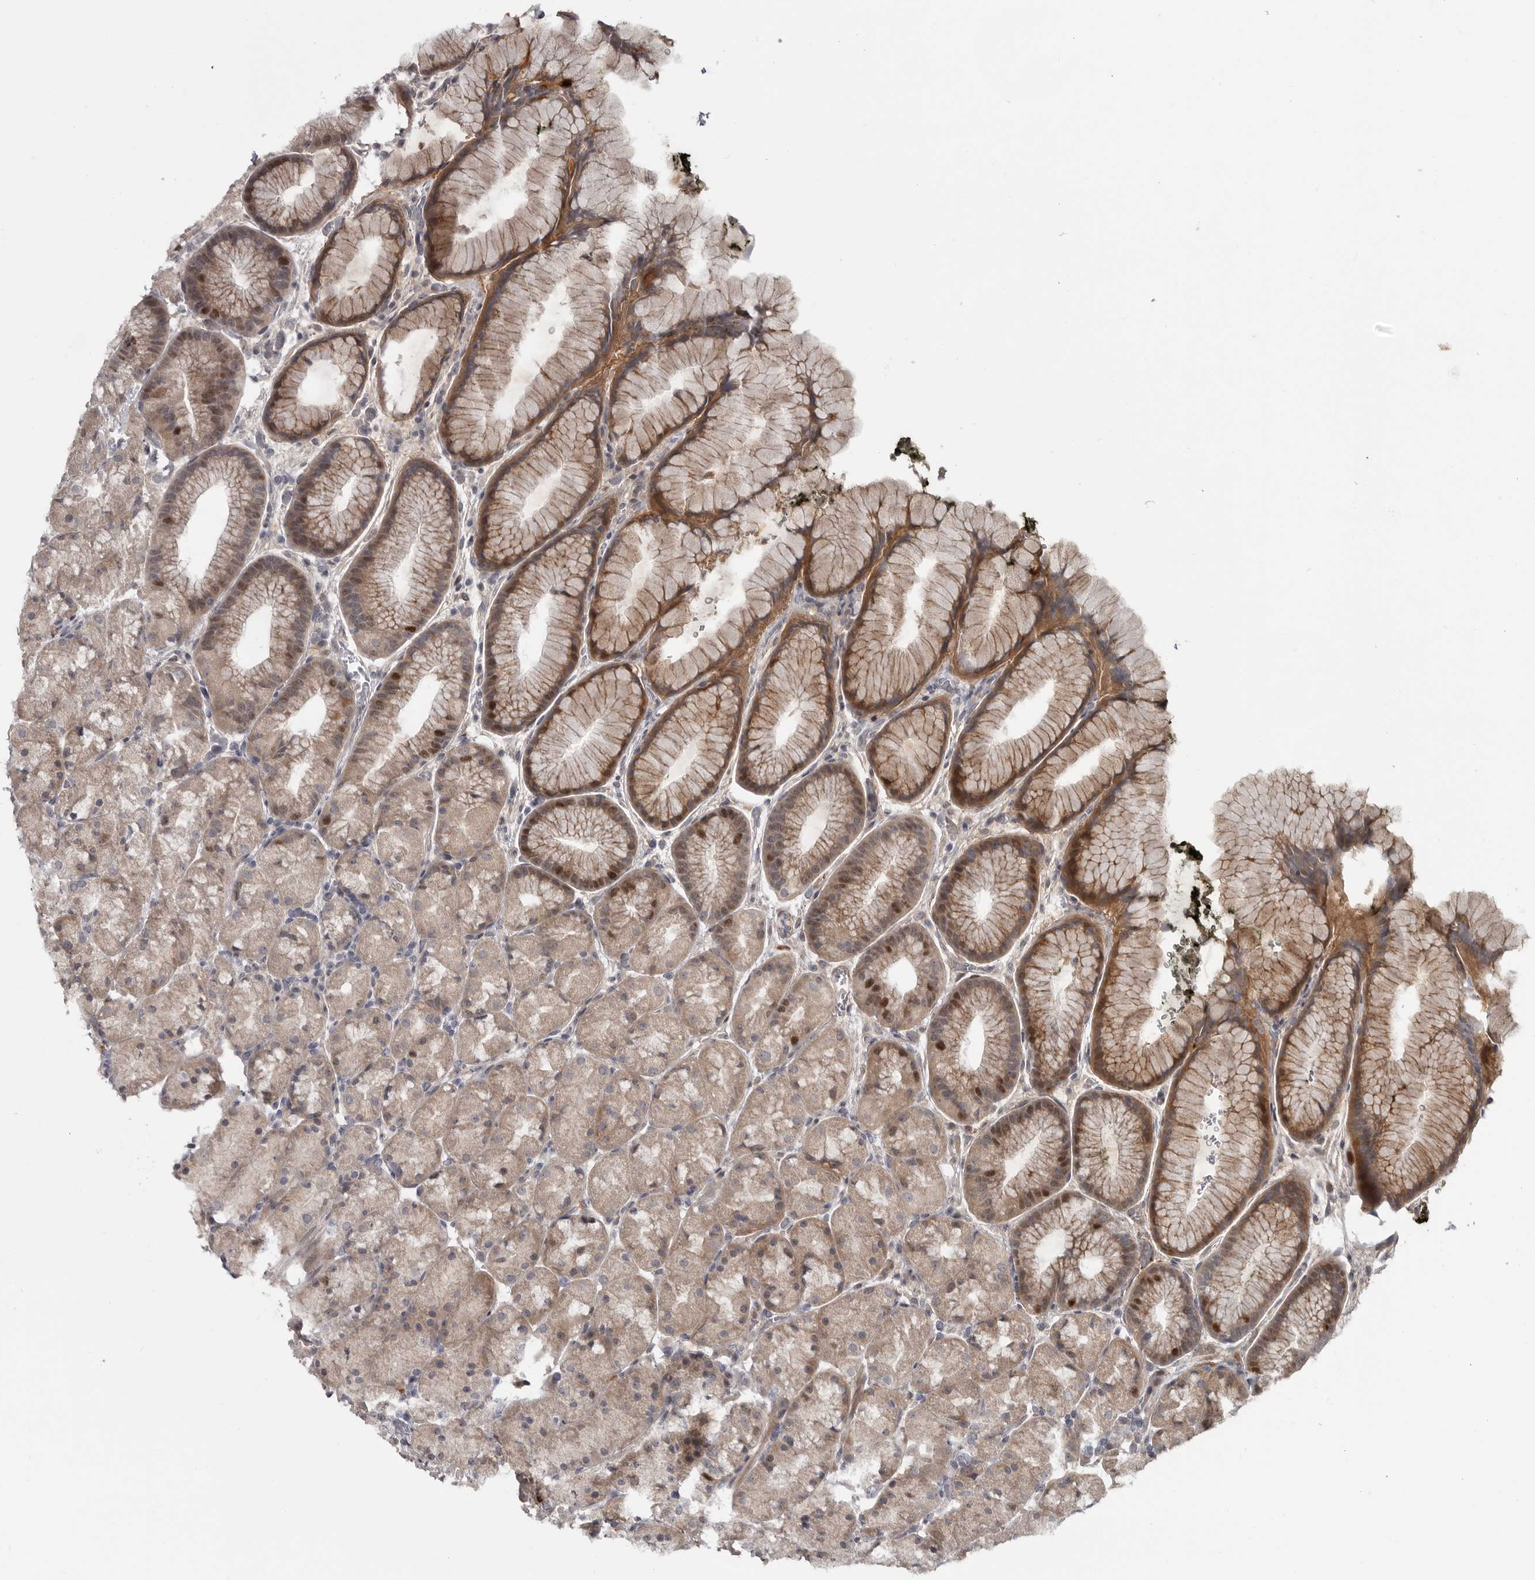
{"staining": {"intensity": "moderate", "quantity": "25%-75%", "location": "cytoplasmic/membranous,nuclear"}, "tissue": "stomach", "cell_type": "Glandular cells", "image_type": "normal", "snomed": [{"axis": "morphology", "description": "Normal tissue, NOS"}, {"axis": "topography", "description": "Stomach, upper"}, {"axis": "topography", "description": "Stomach"}], "caption": "Unremarkable stomach displays moderate cytoplasmic/membranous,nuclear staining in about 25%-75% of glandular cells, visualized by immunohistochemistry.", "gene": "ZNF277", "patient": {"sex": "male", "age": 48}}